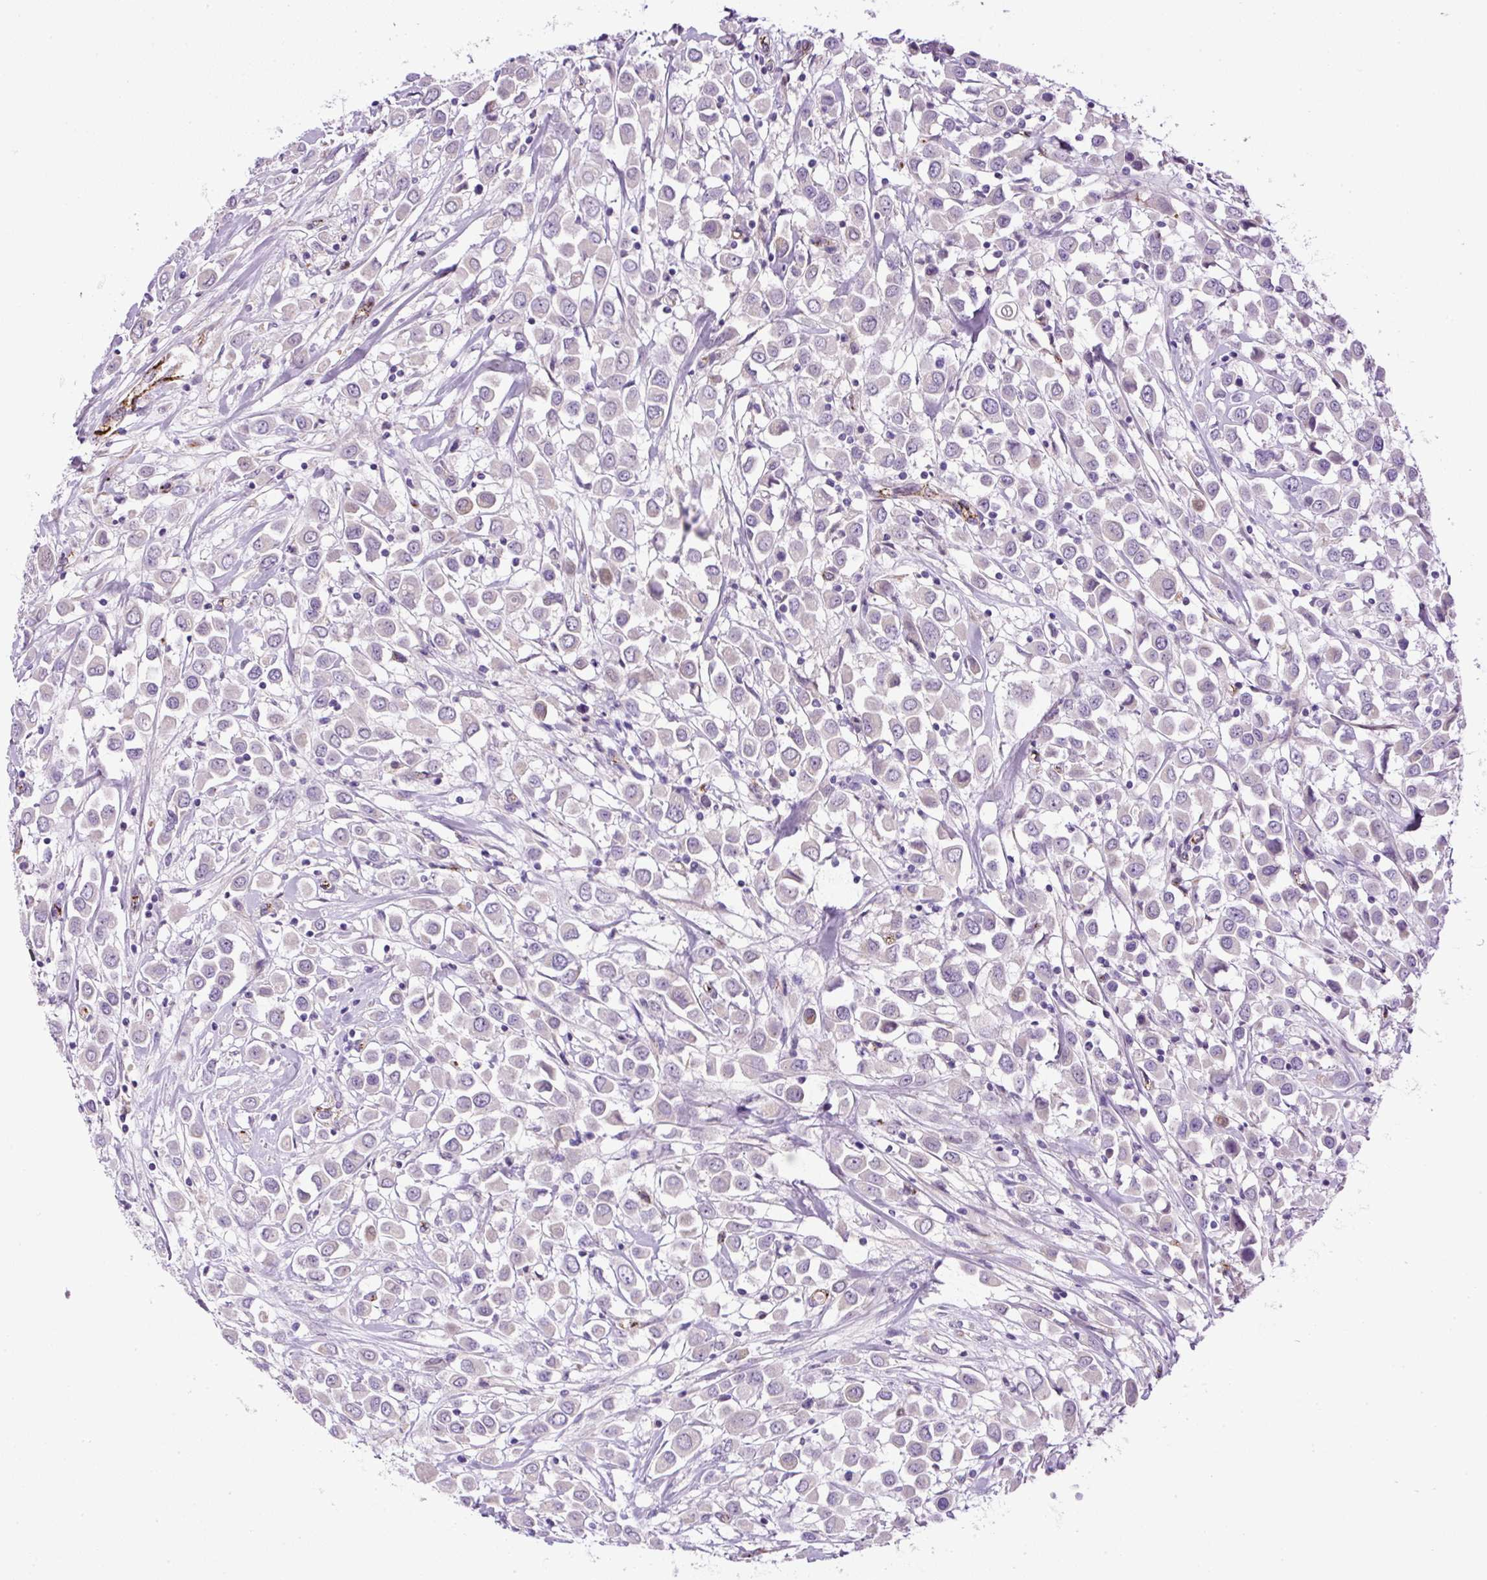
{"staining": {"intensity": "negative", "quantity": "none", "location": "none"}, "tissue": "breast cancer", "cell_type": "Tumor cells", "image_type": "cancer", "snomed": [{"axis": "morphology", "description": "Duct carcinoma"}, {"axis": "topography", "description": "Breast"}], "caption": "Immunohistochemistry (IHC) of intraductal carcinoma (breast) shows no expression in tumor cells.", "gene": "LEFTY2", "patient": {"sex": "female", "age": 61}}